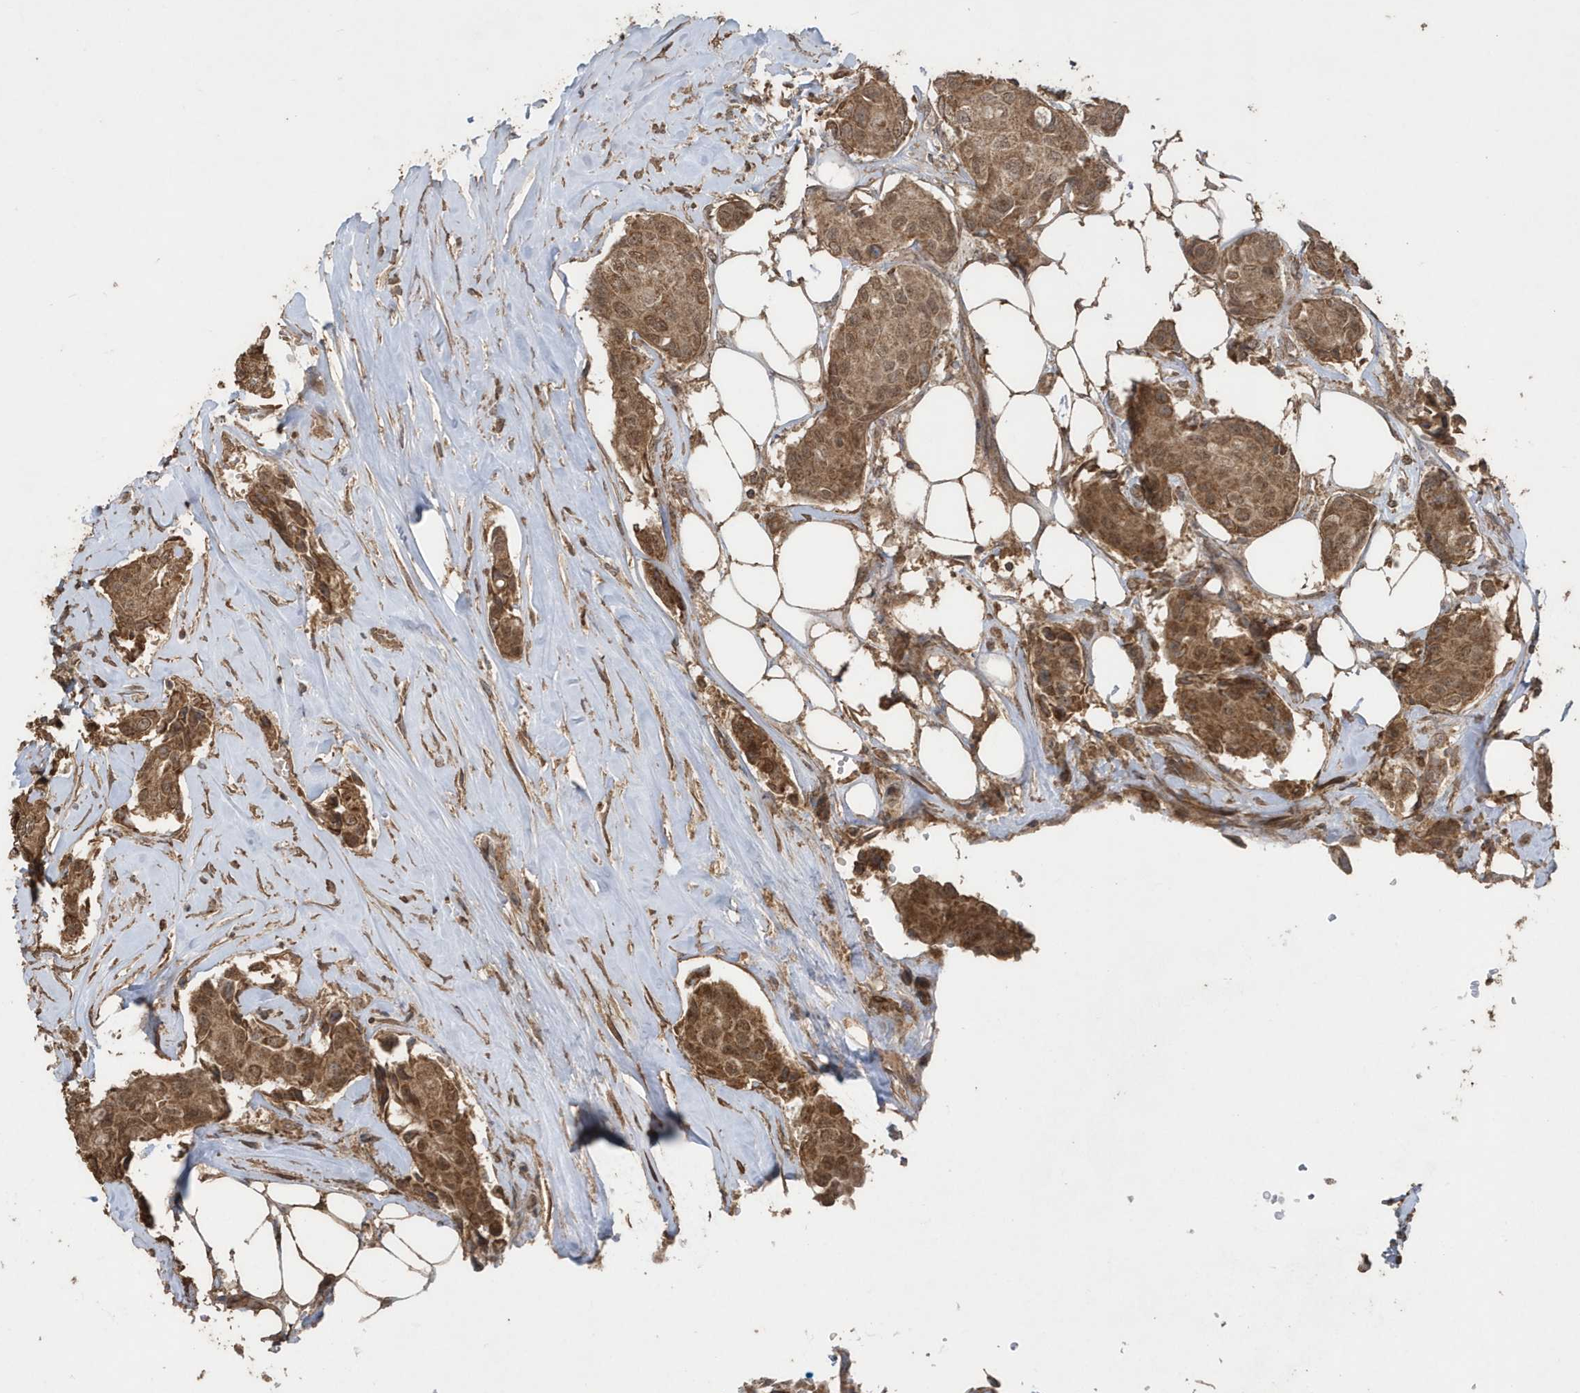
{"staining": {"intensity": "moderate", "quantity": ">75%", "location": "cytoplasmic/membranous,nuclear"}, "tissue": "breast cancer", "cell_type": "Tumor cells", "image_type": "cancer", "snomed": [{"axis": "morphology", "description": "Duct carcinoma"}, {"axis": "topography", "description": "Breast"}], "caption": "The micrograph exhibits a brown stain indicating the presence of a protein in the cytoplasmic/membranous and nuclear of tumor cells in breast cancer (infiltrating ductal carcinoma). The staining was performed using DAB (3,3'-diaminobenzidine), with brown indicating positive protein expression. Nuclei are stained blue with hematoxylin.", "gene": "PAXBP1", "patient": {"sex": "female", "age": 80}}